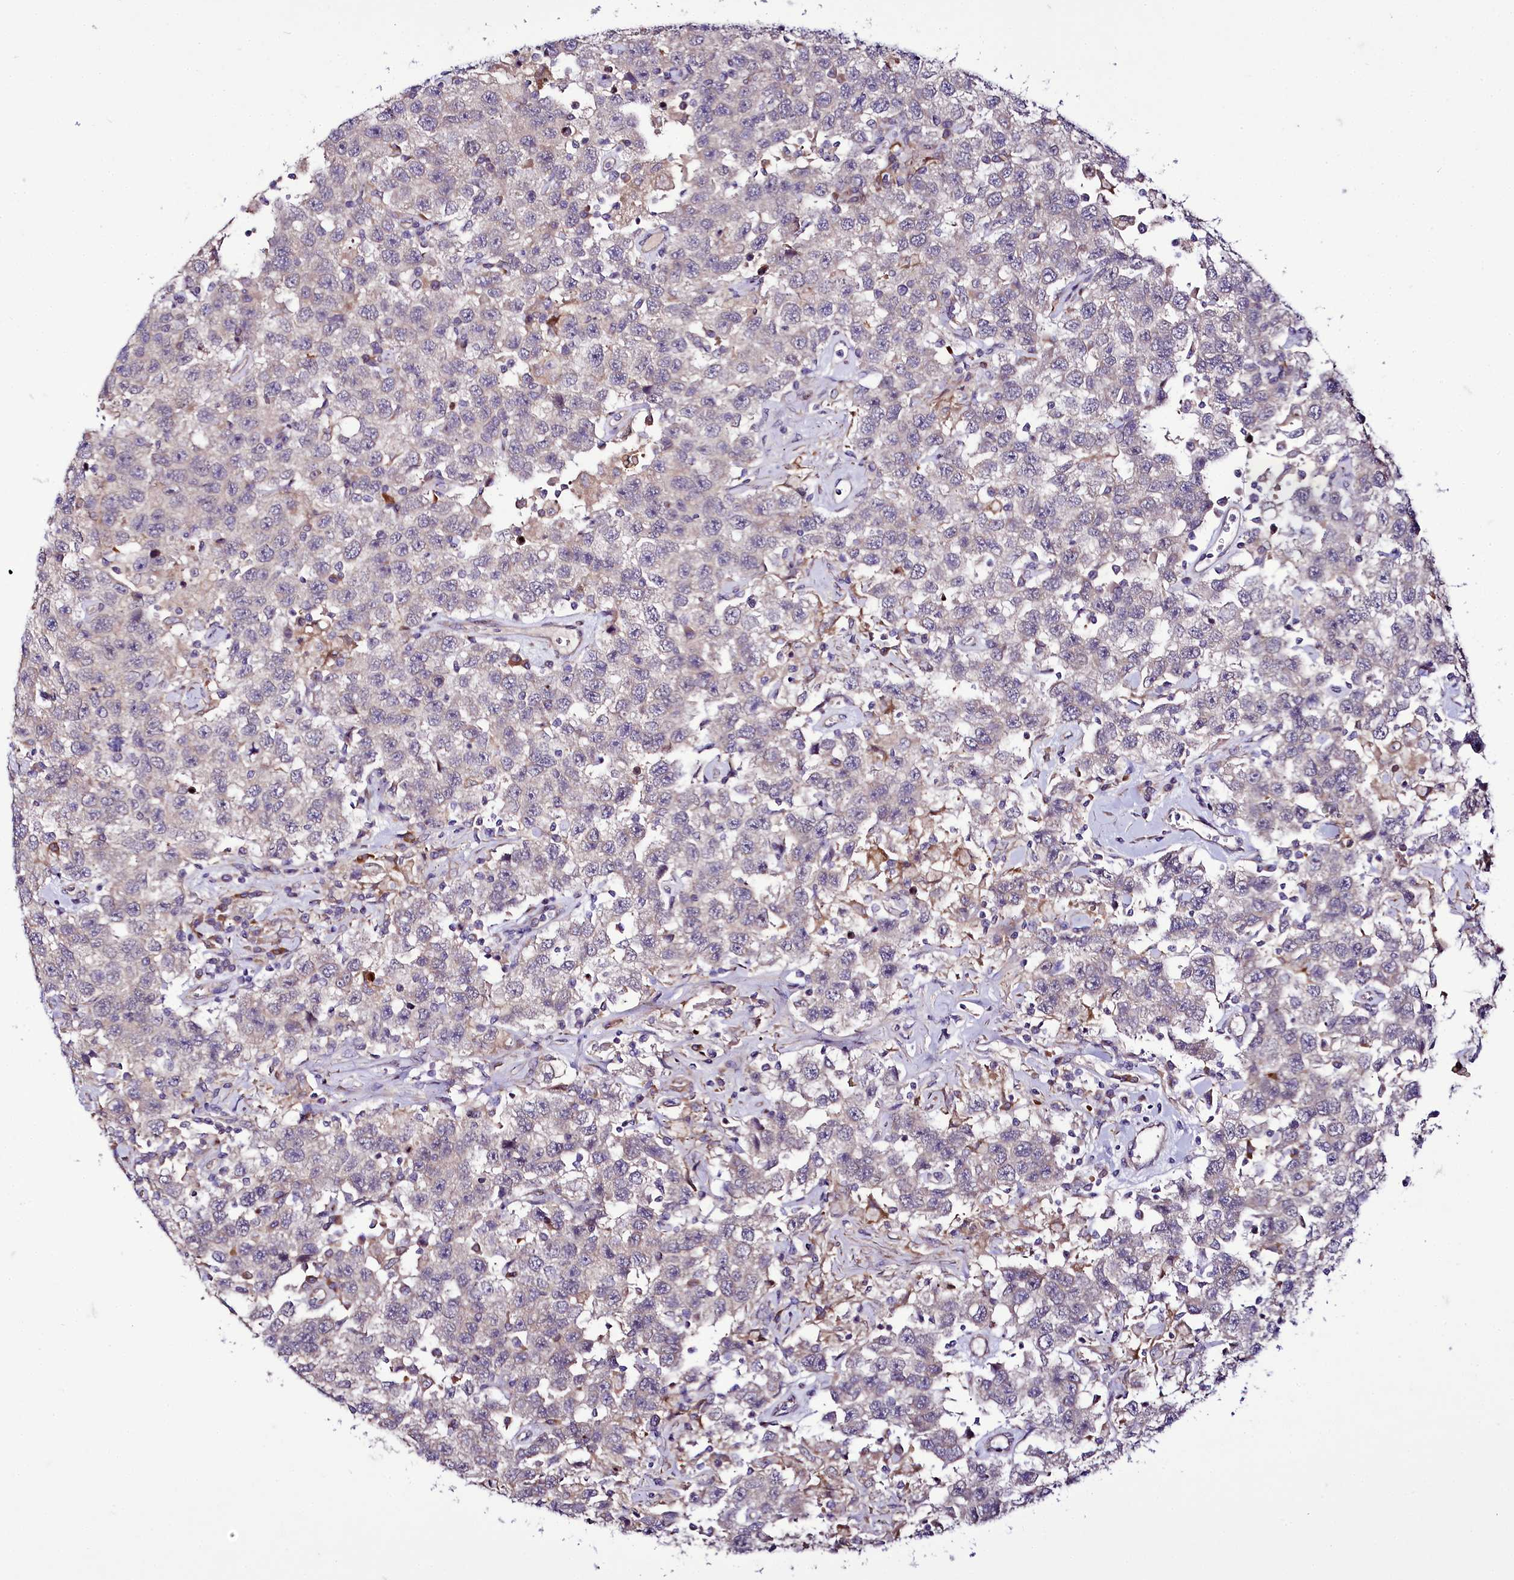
{"staining": {"intensity": "negative", "quantity": "none", "location": "none"}, "tissue": "testis cancer", "cell_type": "Tumor cells", "image_type": "cancer", "snomed": [{"axis": "morphology", "description": "Seminoma, NOS"}, {"axis": "topography", "description": "Testis"}], "caption": "Tumor cells show no significant protein staining in testis cancer (seminoma).", "gene": "ZC3H12C", "patient": {"sex": "male", "age": 41}}